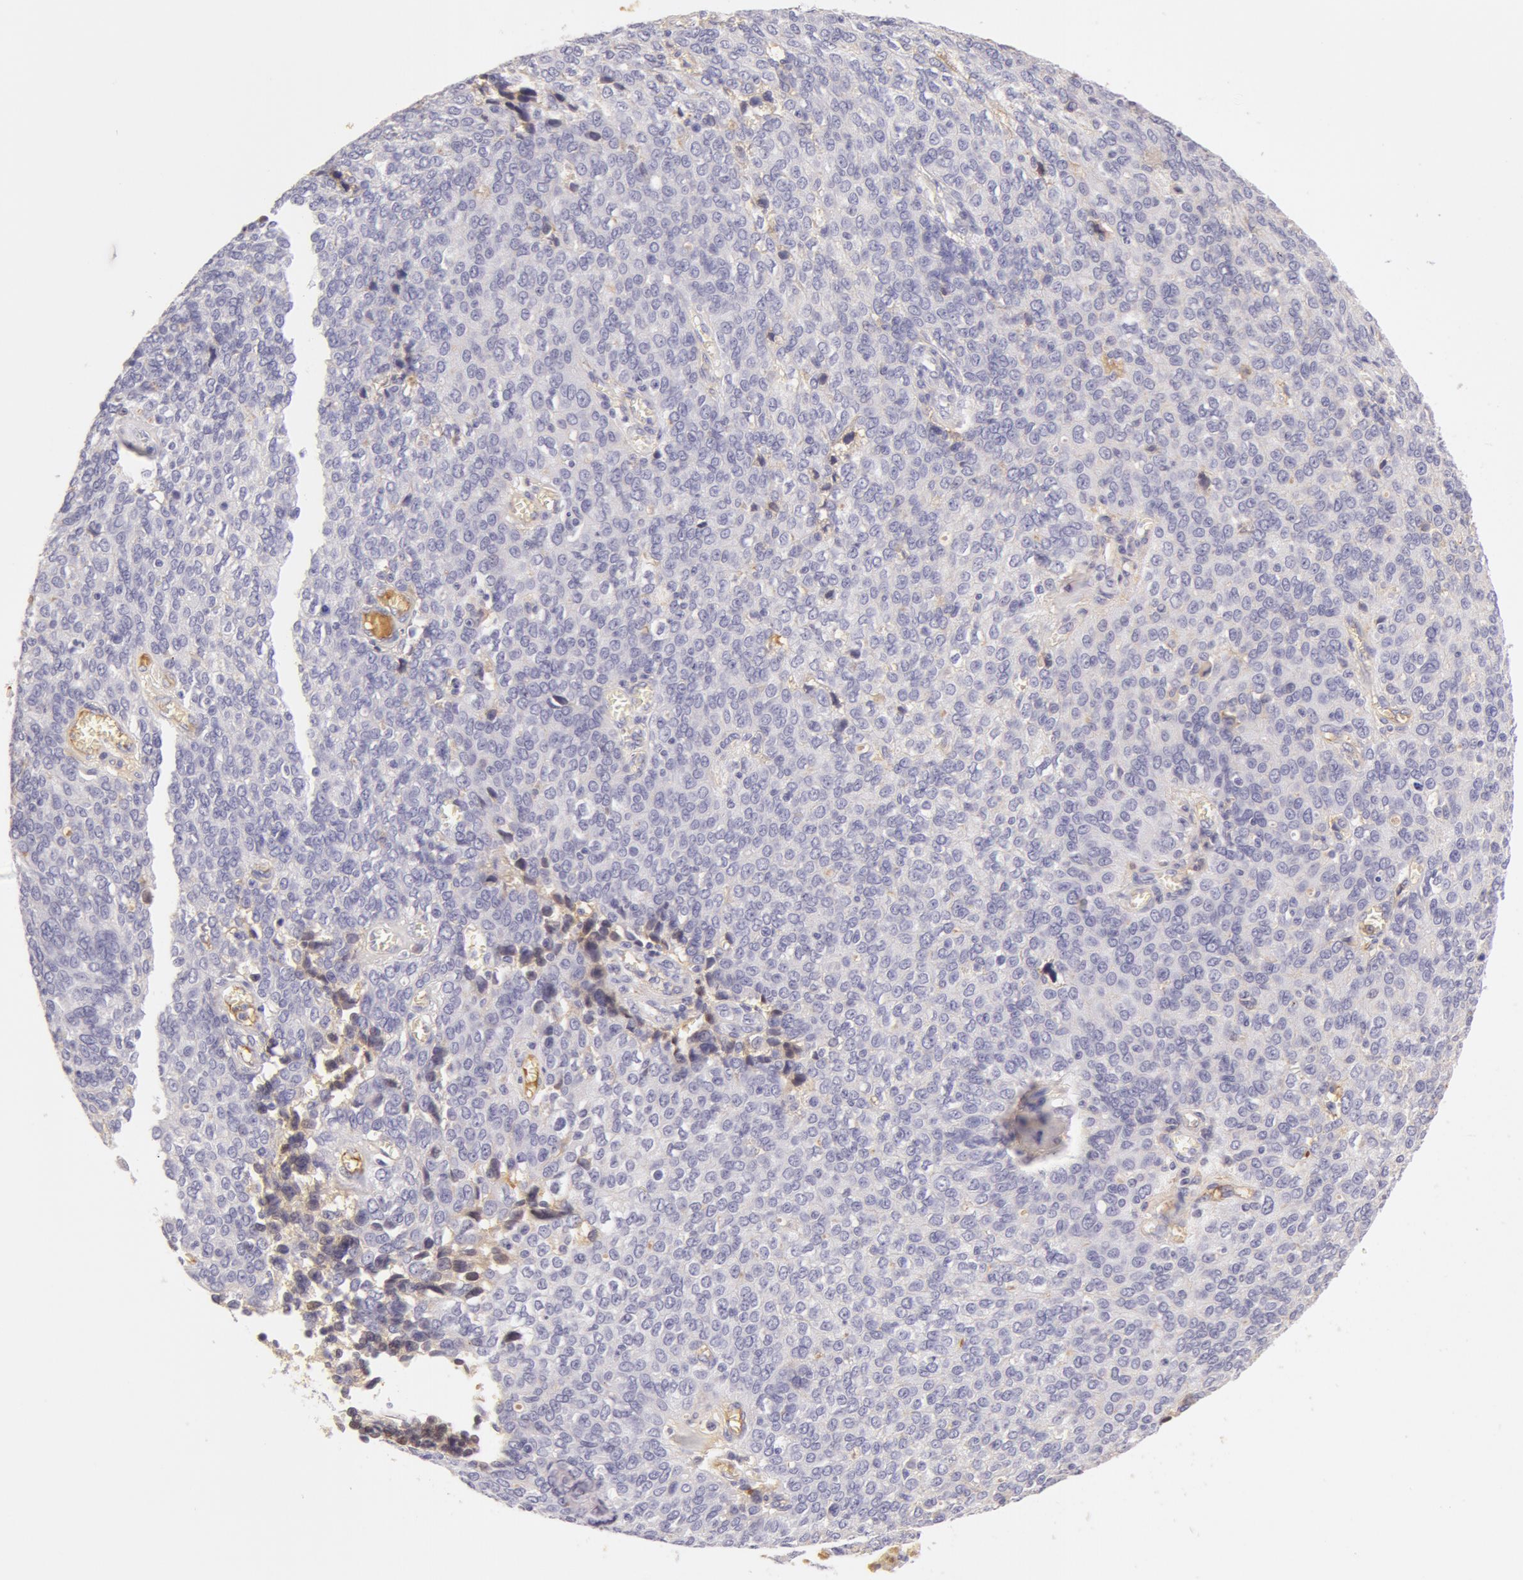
{"staining": {"intensity": "negative", "quantity": "none", "location": "none"}, "tissue": "ovarian cancer", "cell_type": "Tumor cells", "image_type": "cancer", "snomed": [{"axis": "morphology", "description": "Carcinoma, endometroid"}, {"axis": "topography", "description": "Ovary"}], "caption": "This is a image of IHC staining of ovarian cancer, which shows no expression in tumor cells. (DAB IHC visualized using brightfield microscopy, high magnification).", "gene": "AHSG", "patient": {"sex": "female", "age": 75}}